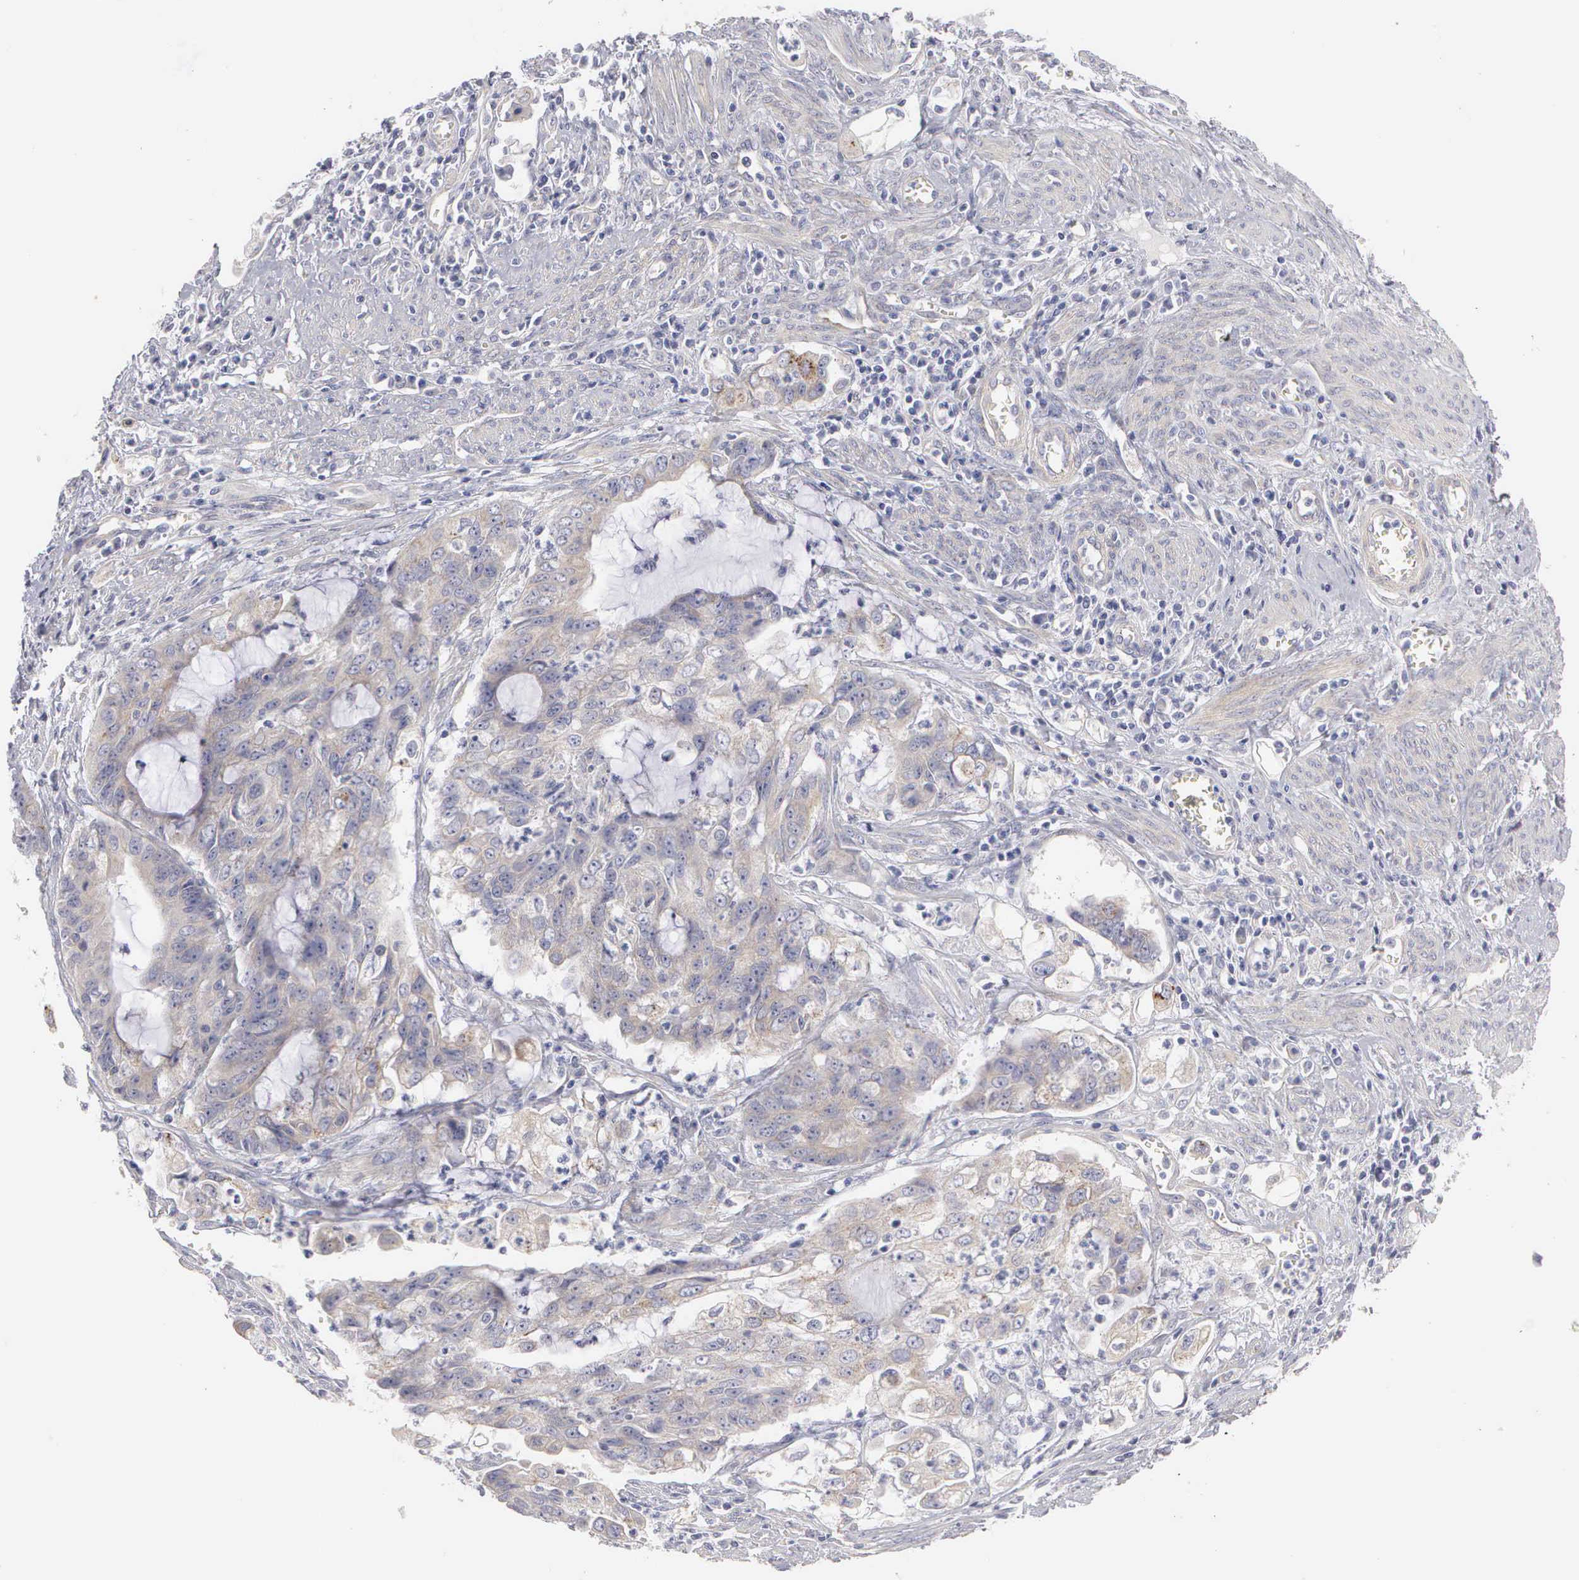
{"staining": {"intensity": "weak", "quantity": ">75%", "location": "cytoplasmic/membranous"}, "tissue": "endometrial cancer", "cell_type": "Tumor cells", "image_type": "cancer", "snomed": [{"axis": "morphology", "description": "Adenocarcinoma, NOS"}, {"axis": "topography", "description": "Endometrium"}], "caption": "Protein analysis of endometrial cancer tissue exhibits weak cytoplasmic/membranous staining in about >75% of tumor cells.", "gene": "CEP170B", "patient": {"sex": "female", "age": 75}}